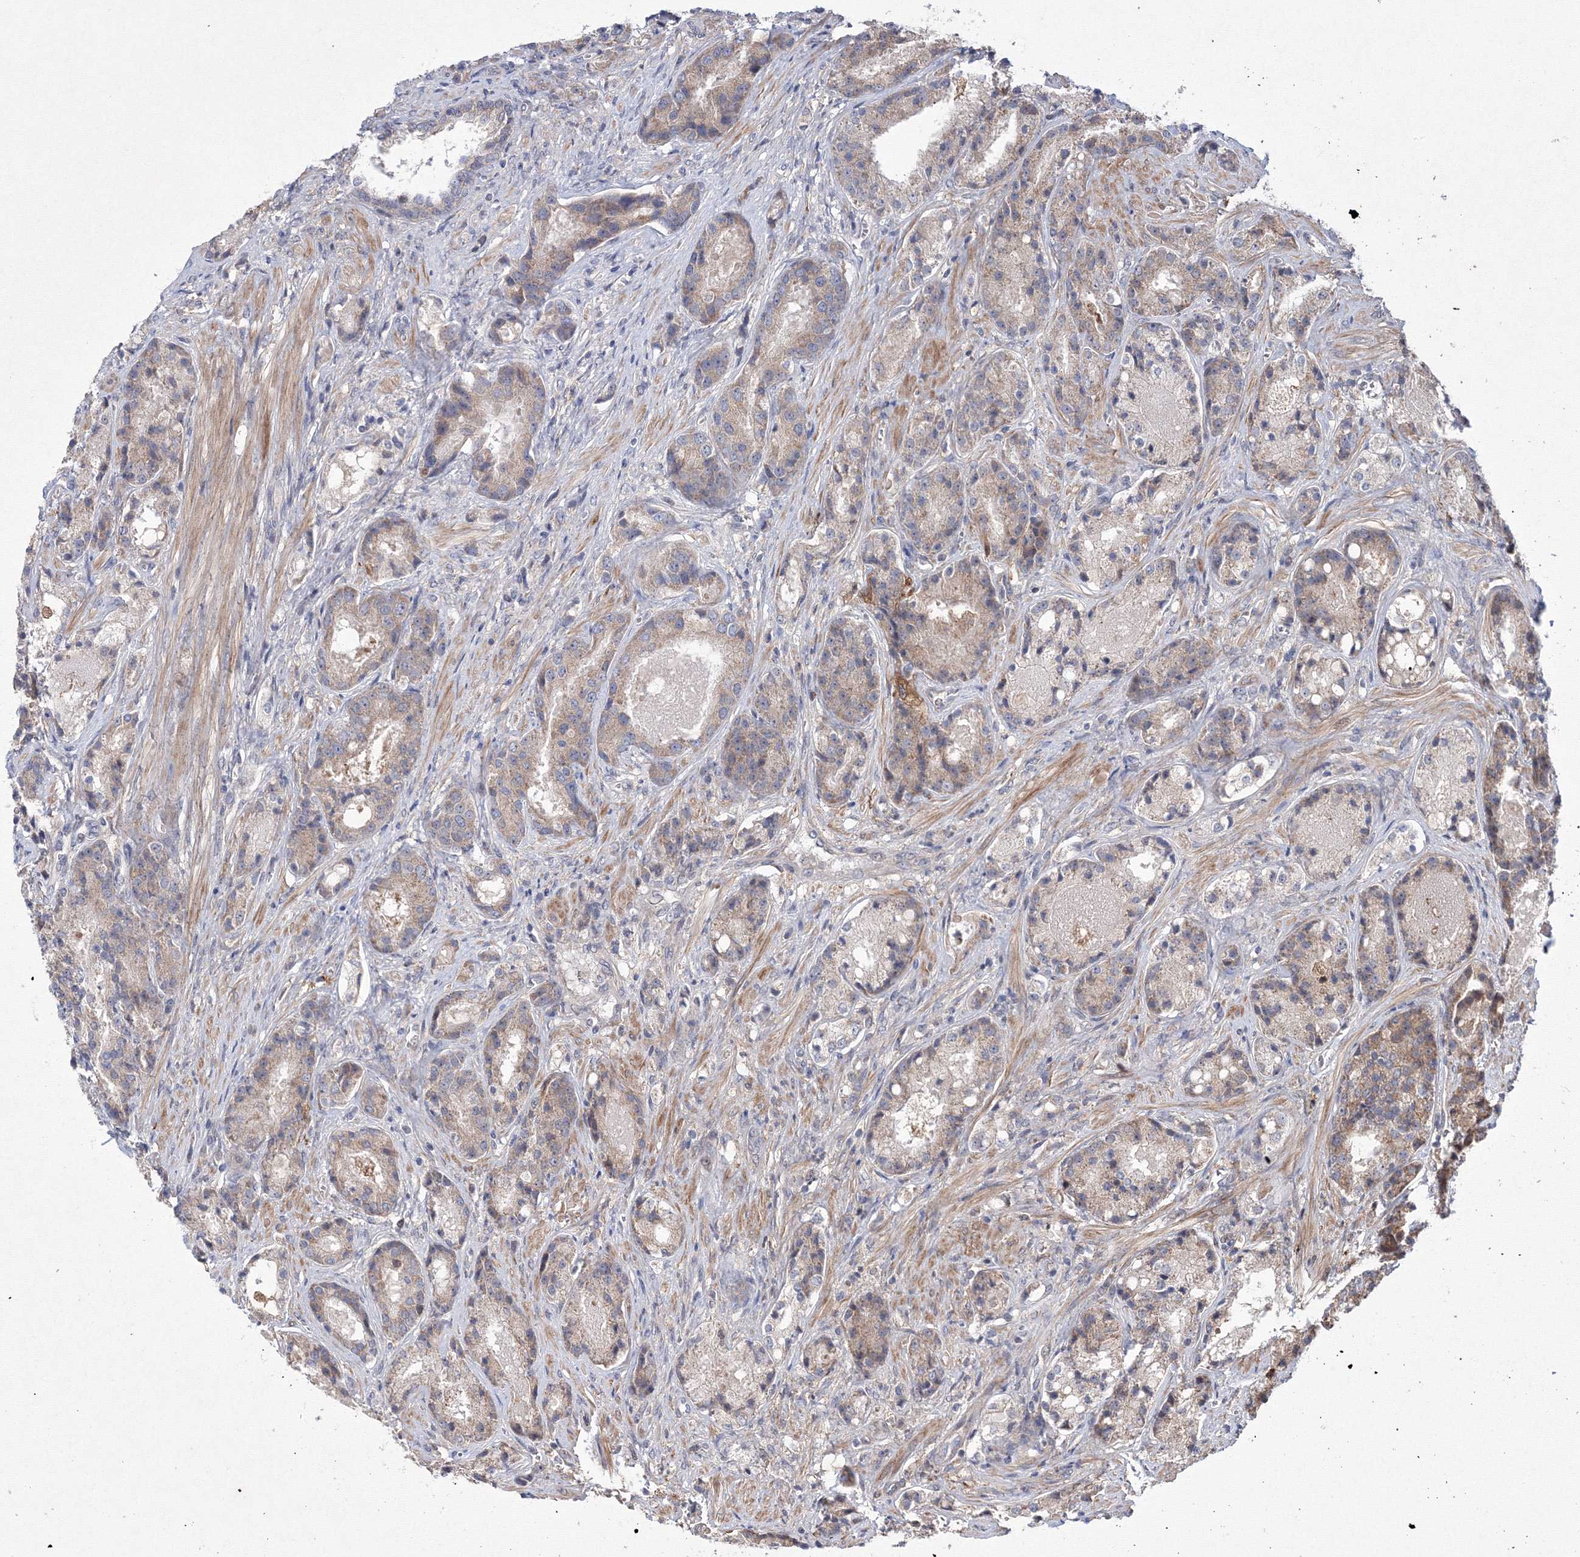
{"staining": {"intensity": "weak", "quantity": "25%-75%", "location": "cytoplasmic/membranous"}, "tissue": "prostate cancer", "cell_type": "Tumor cells", "image_type": "cancer", "snomed": [{"axis": "morphology", "description": "Adenocarcinoma, High grade"}, {"axis": "topography", "description": "Prostate"}], "caption": "Tumor cells exhibit low levels of weak cytoplasmic/membranous staining in approximately 25%-75% of cells in high-grade adenocarcinoma (prostate).", "gene": "RANBP3L", "patient": {"sex": "male", "age": 60}}